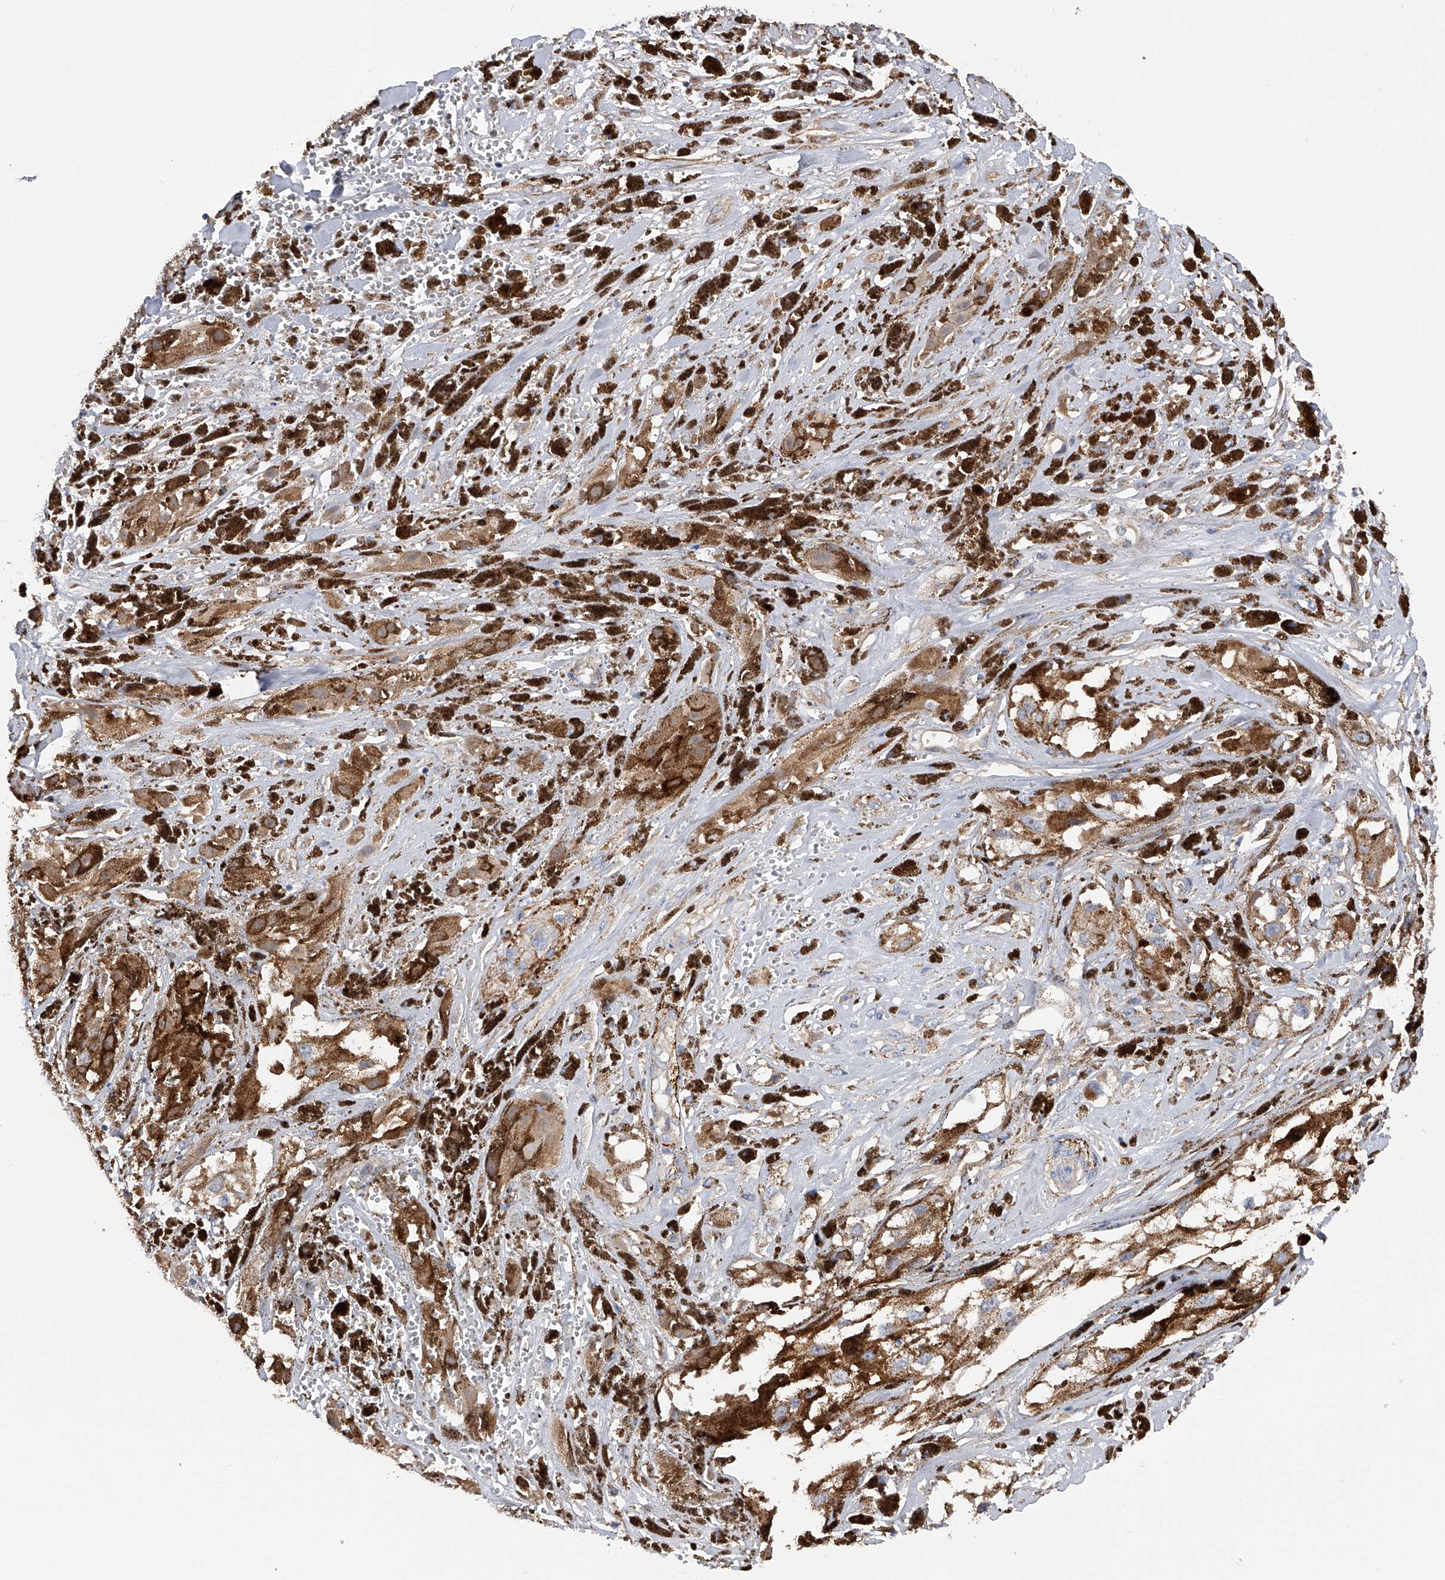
{"staining": {"intensity": "negative", "quantity": "none", "location": "none"}, "tissue": "melanoma", "cell_type": "Tumor cells", "image_type": "cancer", "snomed": [{"axis": "morphology", "description": "Malignant melanoma, NOS"}, {"axis": "topography", "description": "Skin"}], "caption": "This is a micrograph of IHC staining of malignant melanoma, which shows no positivity in tumor cells.", "gene": "RWDD2A", "patient": {"sex": "male", "age": 88}}